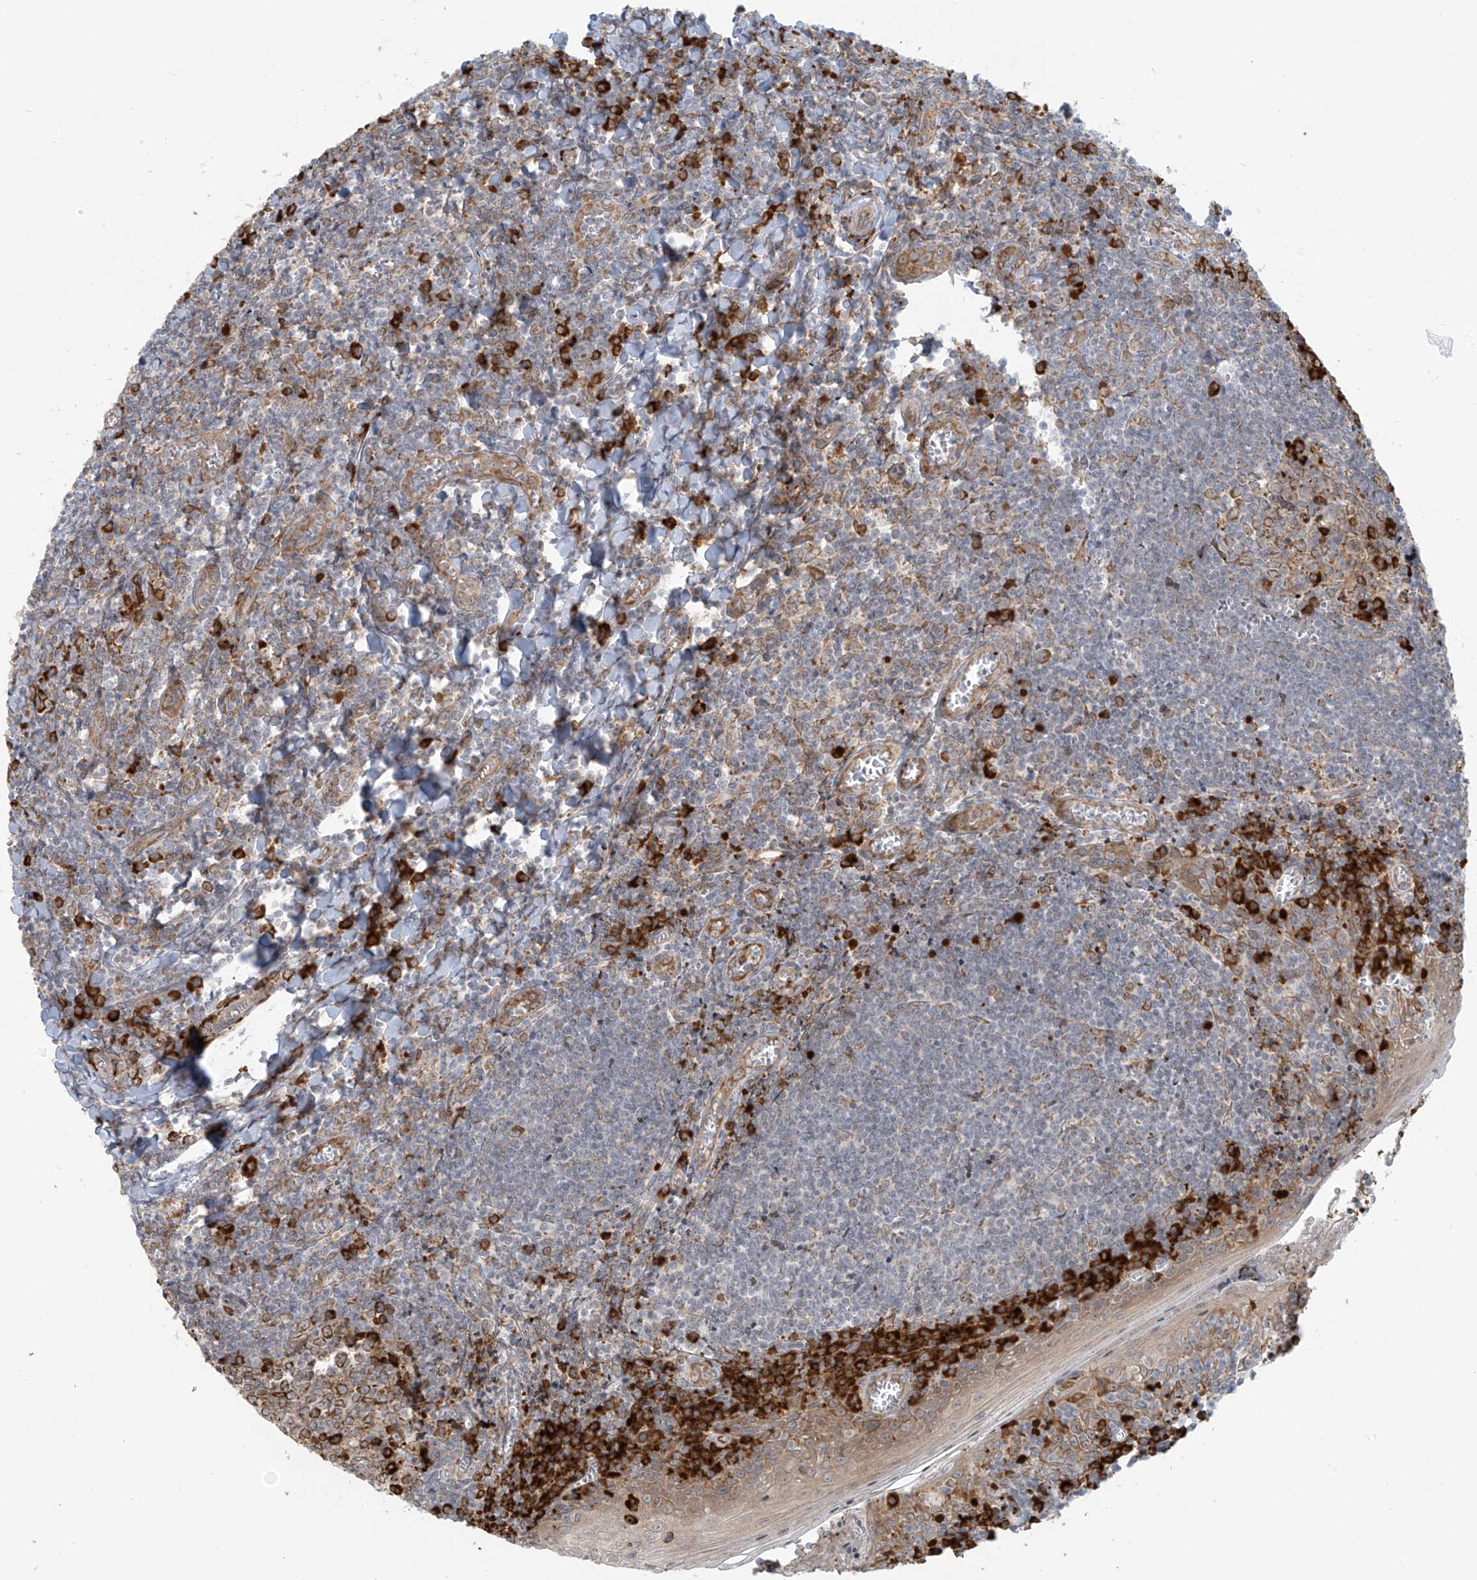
{"staining": {"intensity": "moderate", "quantity": ">75%", "location": "cytoplasmic/membranous"}, "tissue": "tonsil", "cell_type": "Germinal center cells", "image_type": "normal", "snomed": [{"axis": "morphology", "description": "Normal tissue, NOS"}, {"axis": "topography", "description": "Tonsil"}], "caption": "Tonsil stained with immunohistochemistry (IHC) exhibits moderate cytoplasmic/membranous staining in approximately >75% of germinal center cells. The staining was performed using DAB to visualize the protein expression in brown, while the nuclei were stained in blue with hematoxylin (Magnification: 20x).", "gene": "KATNIP", "patient": {"sex": "male", "age": 27}}